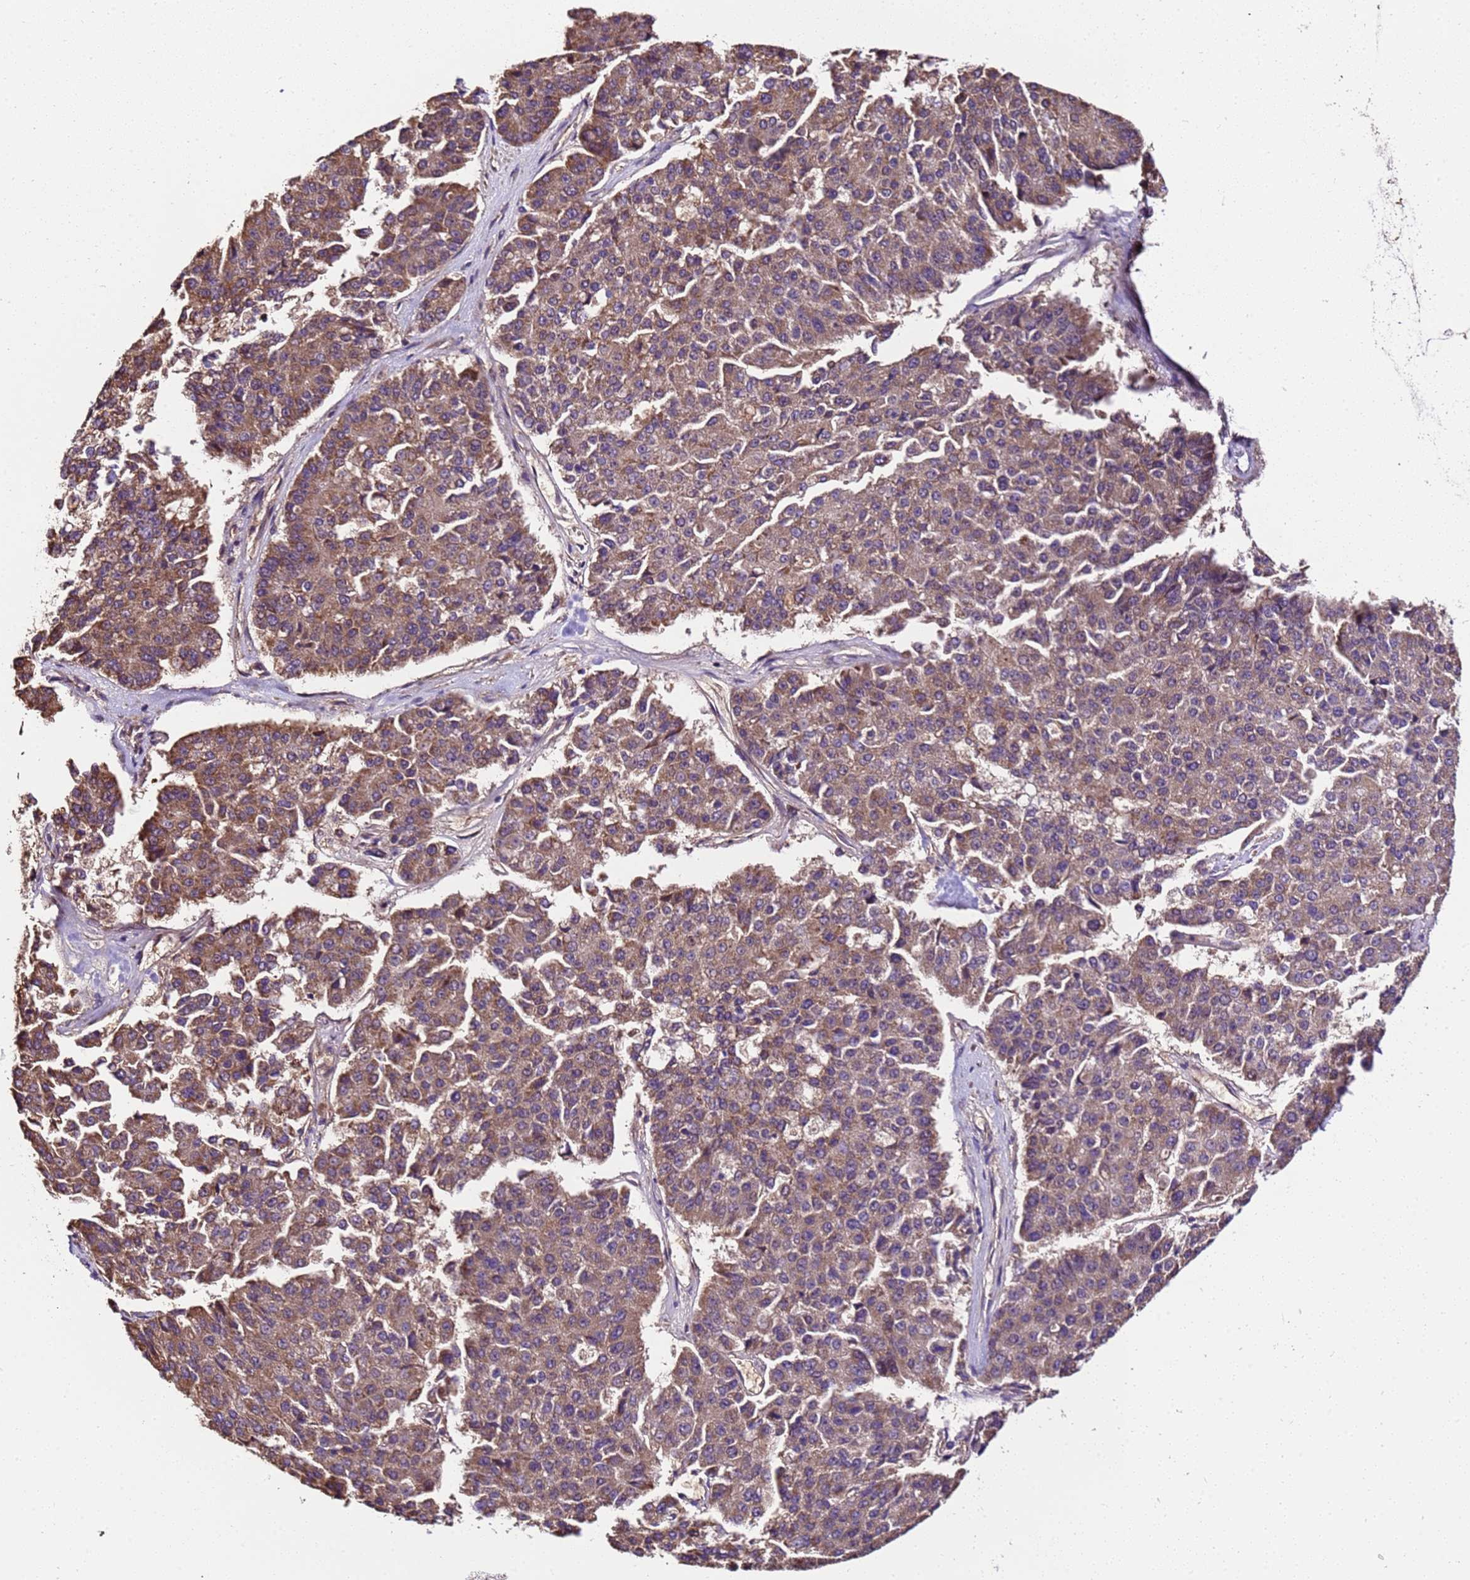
{"staining": {"intensity": "moderate", "quantity": ">75%", "location": "cytoplasmic/membranous"}, "tissue": "pancreatic cancer", "cell_type": "Tumor cells", "image_type": "cancer", "snomed": [{"axis": "morphology", "description": "Adenocarcinoma, NOS"}, {"axis": "topography", "description": "Pancreas"}], "caption": "This photomicrograph exhibits IHC staining of human pancreatic adenocarcinoma, with medium moderate cytoplasmic/membranous expression in about >75% of tumor cells.", "gene": "LRRIQ1", "patient": {"sex": "male", "age": 50}}